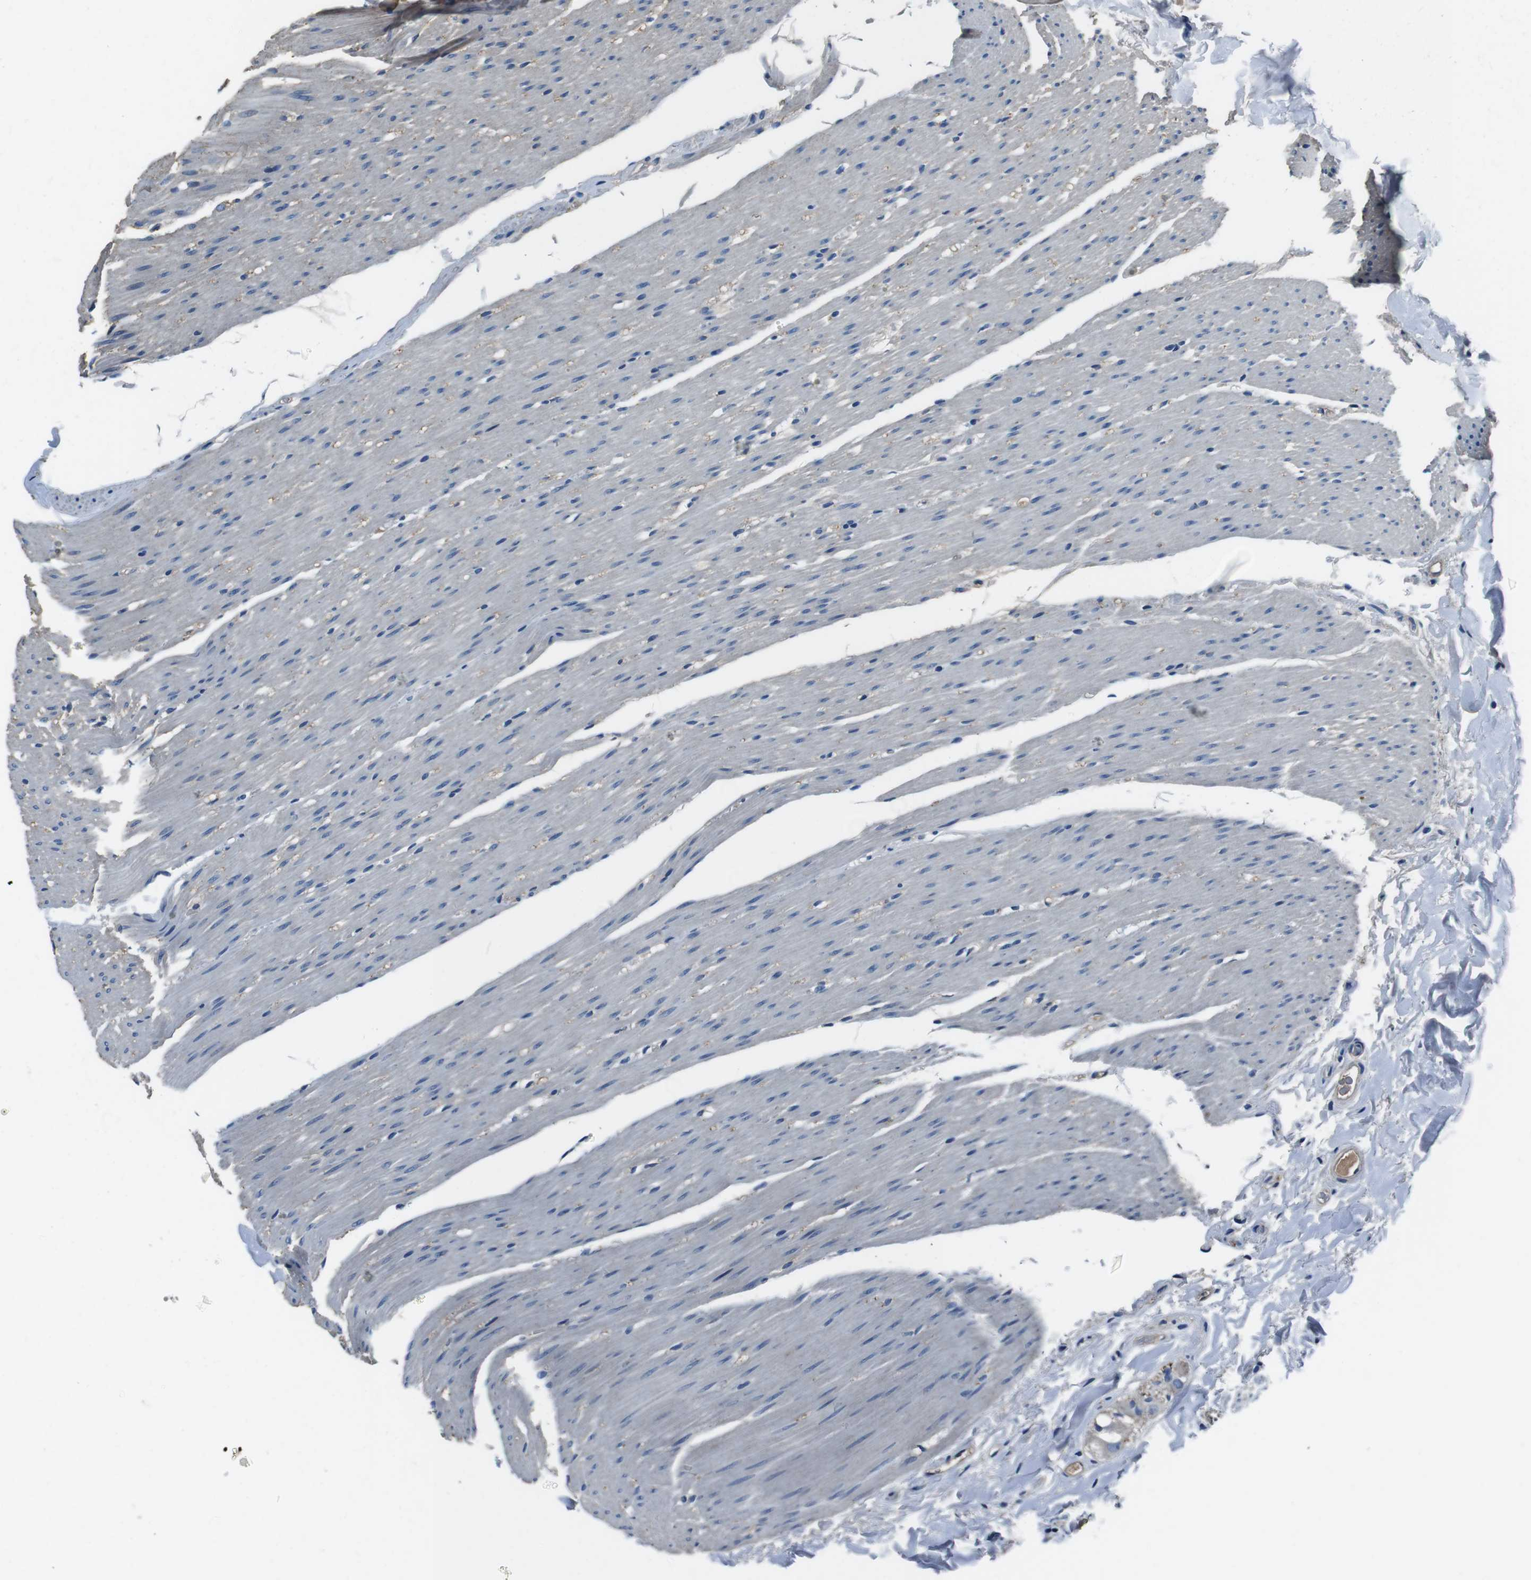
{"staining": {"intensity": "weak", "quantity": ">75%", "location": "cytoplasmic/membranous"}, "tissue": "colon", "cell_type": "Endothelial cells", "image_type": "normal", "snomed": [{"axis": "morphology", "description": "Normal tissue, NOS"}, {"axis": "topography", "description": "Colon"}], "caption": "Unremarkable colon shows weak cytoplasmic/membranous staining in approximately >75% of endothelial cells, visualized by immunohistochemistry. The staining is performed using DAB (3,3'-diaminobenzidine) brown chromogen to label protein expression. The nuclei are counter-stained blue using hematoxylin.", "gene": "CASQ1", "patient": {"sex": "female", "age": 80}}